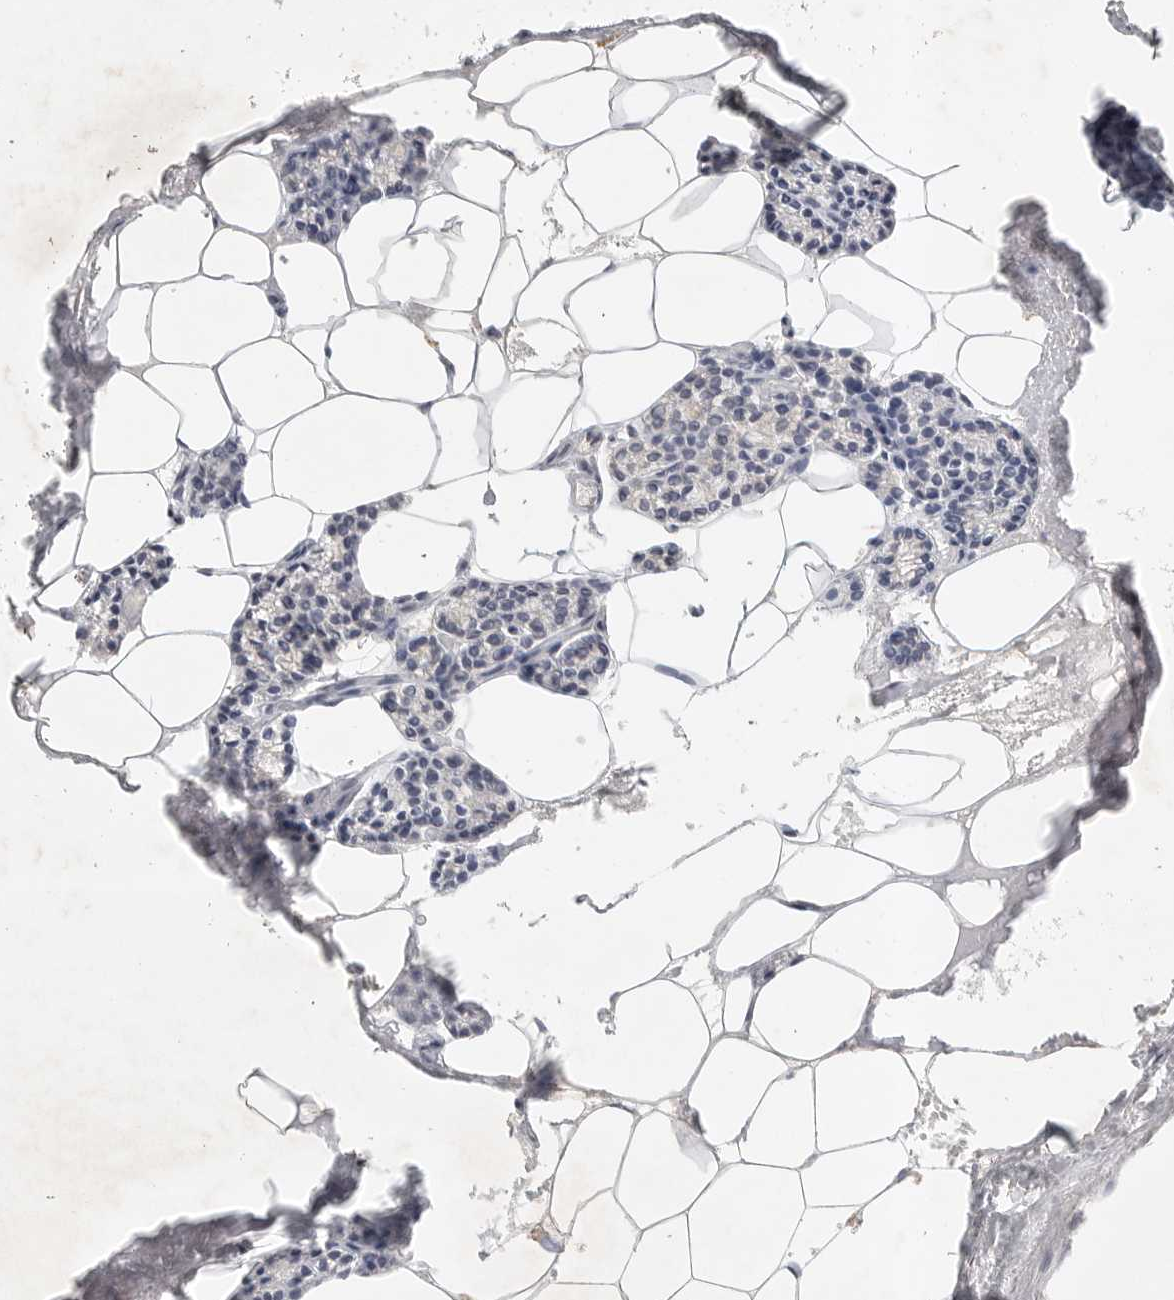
{"staining": {"intensity": "negative", "quantity": "none", "location": "none"}, "tissue": "parathyroid gland", "cell_type": "Glandular cells", "image_type": "normal", "snomed": [{"axis": "morphology", "description": "Normal tissue, NOS"}, {"axis": "topography", "description": "Parathyroid gland"}], "caption": "Glandular cells show no significant protein positivity in benign parathyroid gland. Nuclei are stained in blue.", "gene": "SLC25A36", "patient": {"sex": "male", "age": 83}}